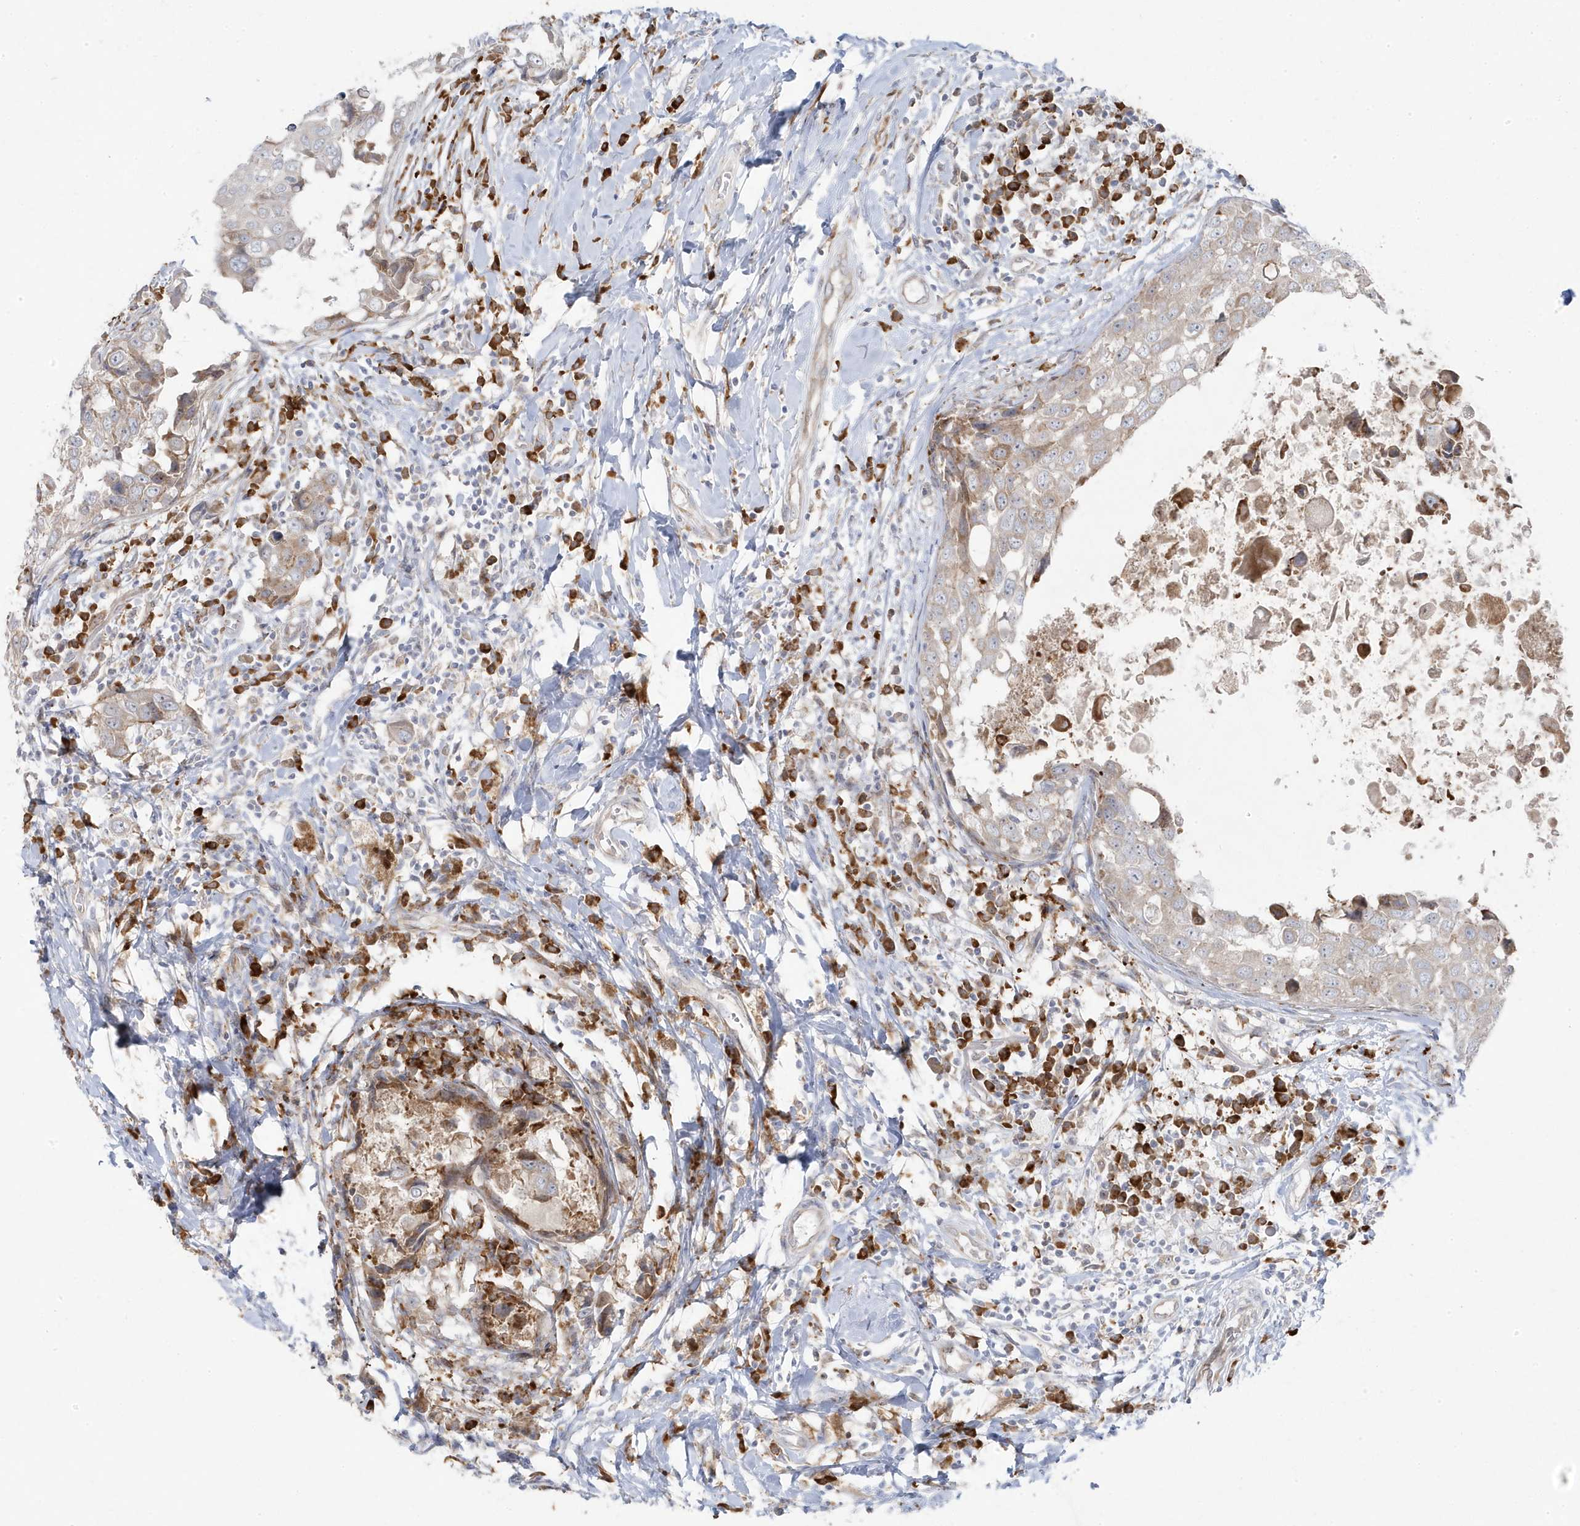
{"staining": {"intensity": "moderate", "quantity": "25%-75%", "location": "cytoplasmic/membranous"}, "tissue": "breast cancer", "cell_type": "Tumor cells", "image_type": "cancer", "snomed": [{"axis": "morphology", "description": "Duct carcinoma"}, {"axis": "topography", "description": "Breast"}], "caption": "The micrograph reveals immunohistochemical staining of breast cancer. There is moderate cytoplasmic/membranous positivity is present in about 25%-75% of tumor cells.", "gene": "ZNF654", "patient": {"sex": "female", "age": 27}}